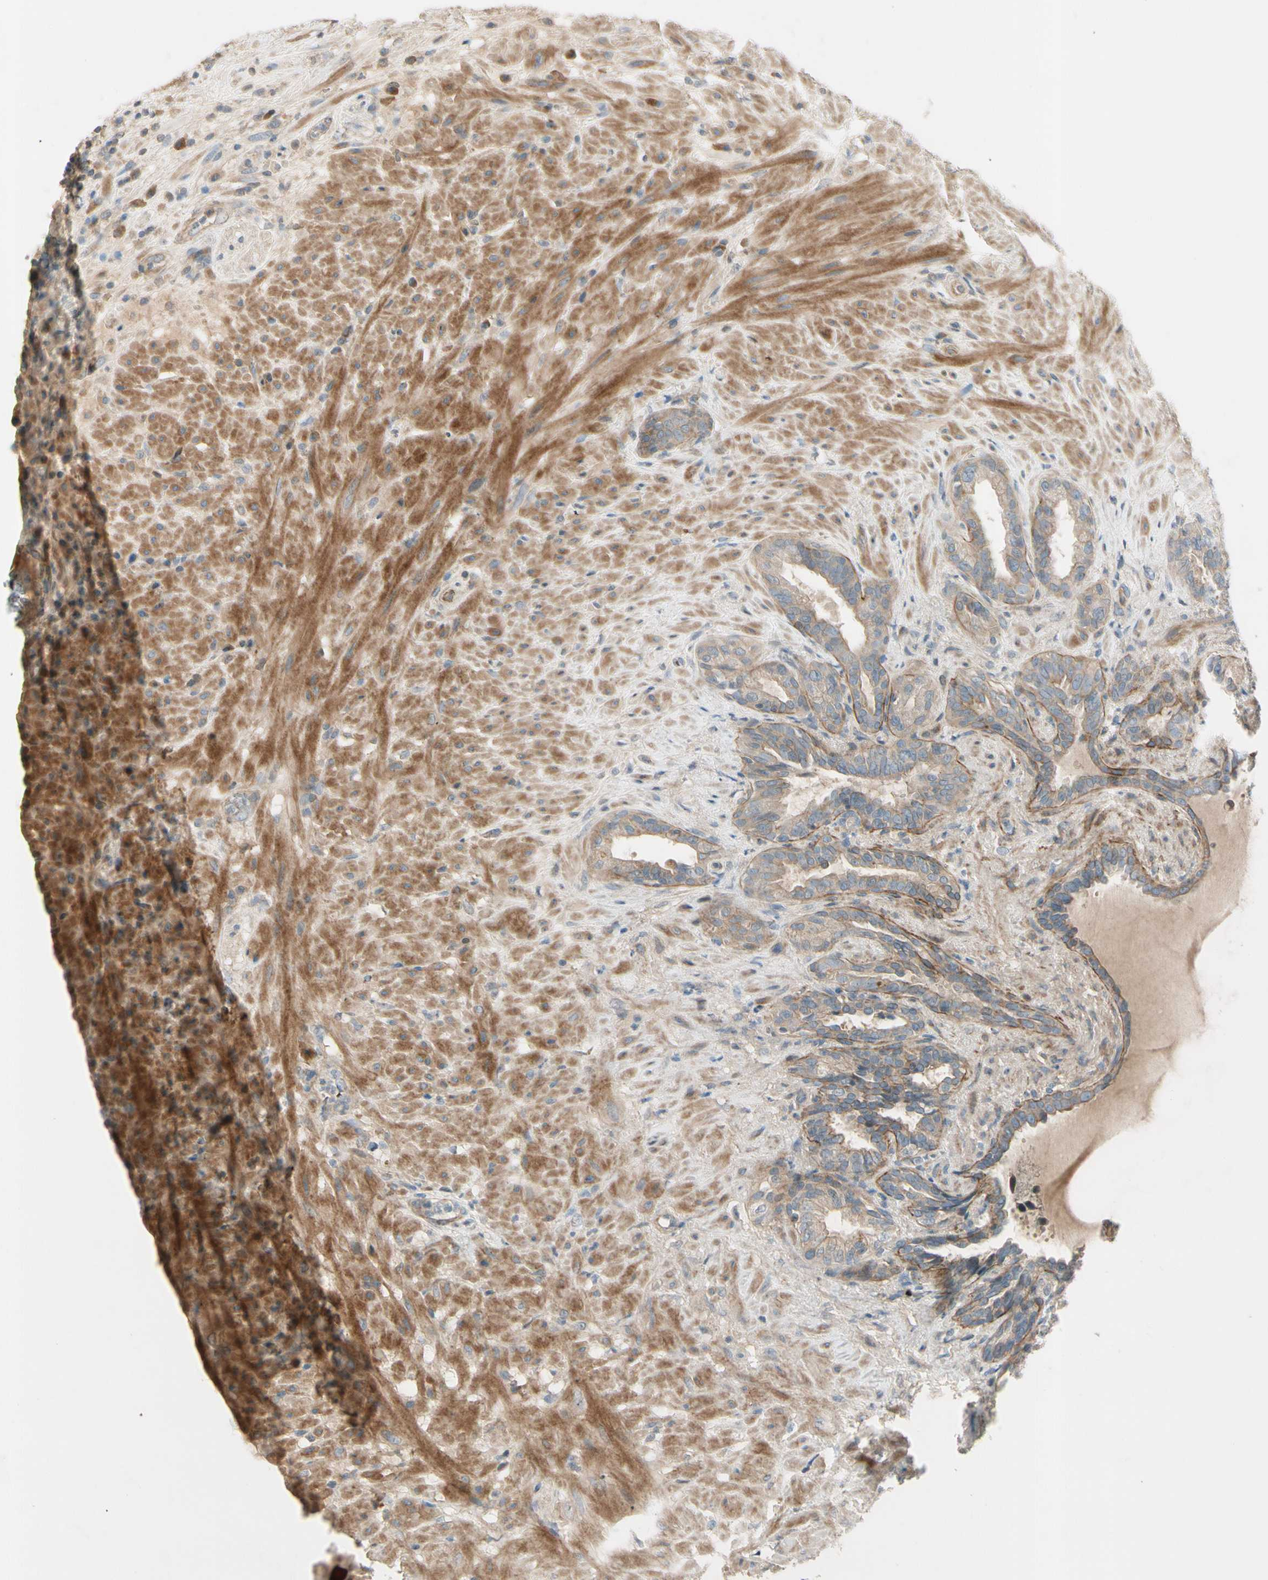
{"staining": {"intensity": "moderate", "quantity": ">75%", "location": "cytoplasmic/membranous"}, "tissue": "seminal vesicle", "cell_type": "Glandular cells", "image_type": "normal", "snomed": [{"axis": "morphology", "description": "Normal tissue, NOS"}, {"axis": "topography", "description": "Seminal veicle"}], "caption": "Moderate cytoplasmic/membranous staining for a protein is present in approximately >75% of glandular cells of normal seminal vesicle using immunohistochemistry (IHC).", "gene": "PPP3CB", "patient": {"sex": "male", "age": 61}}